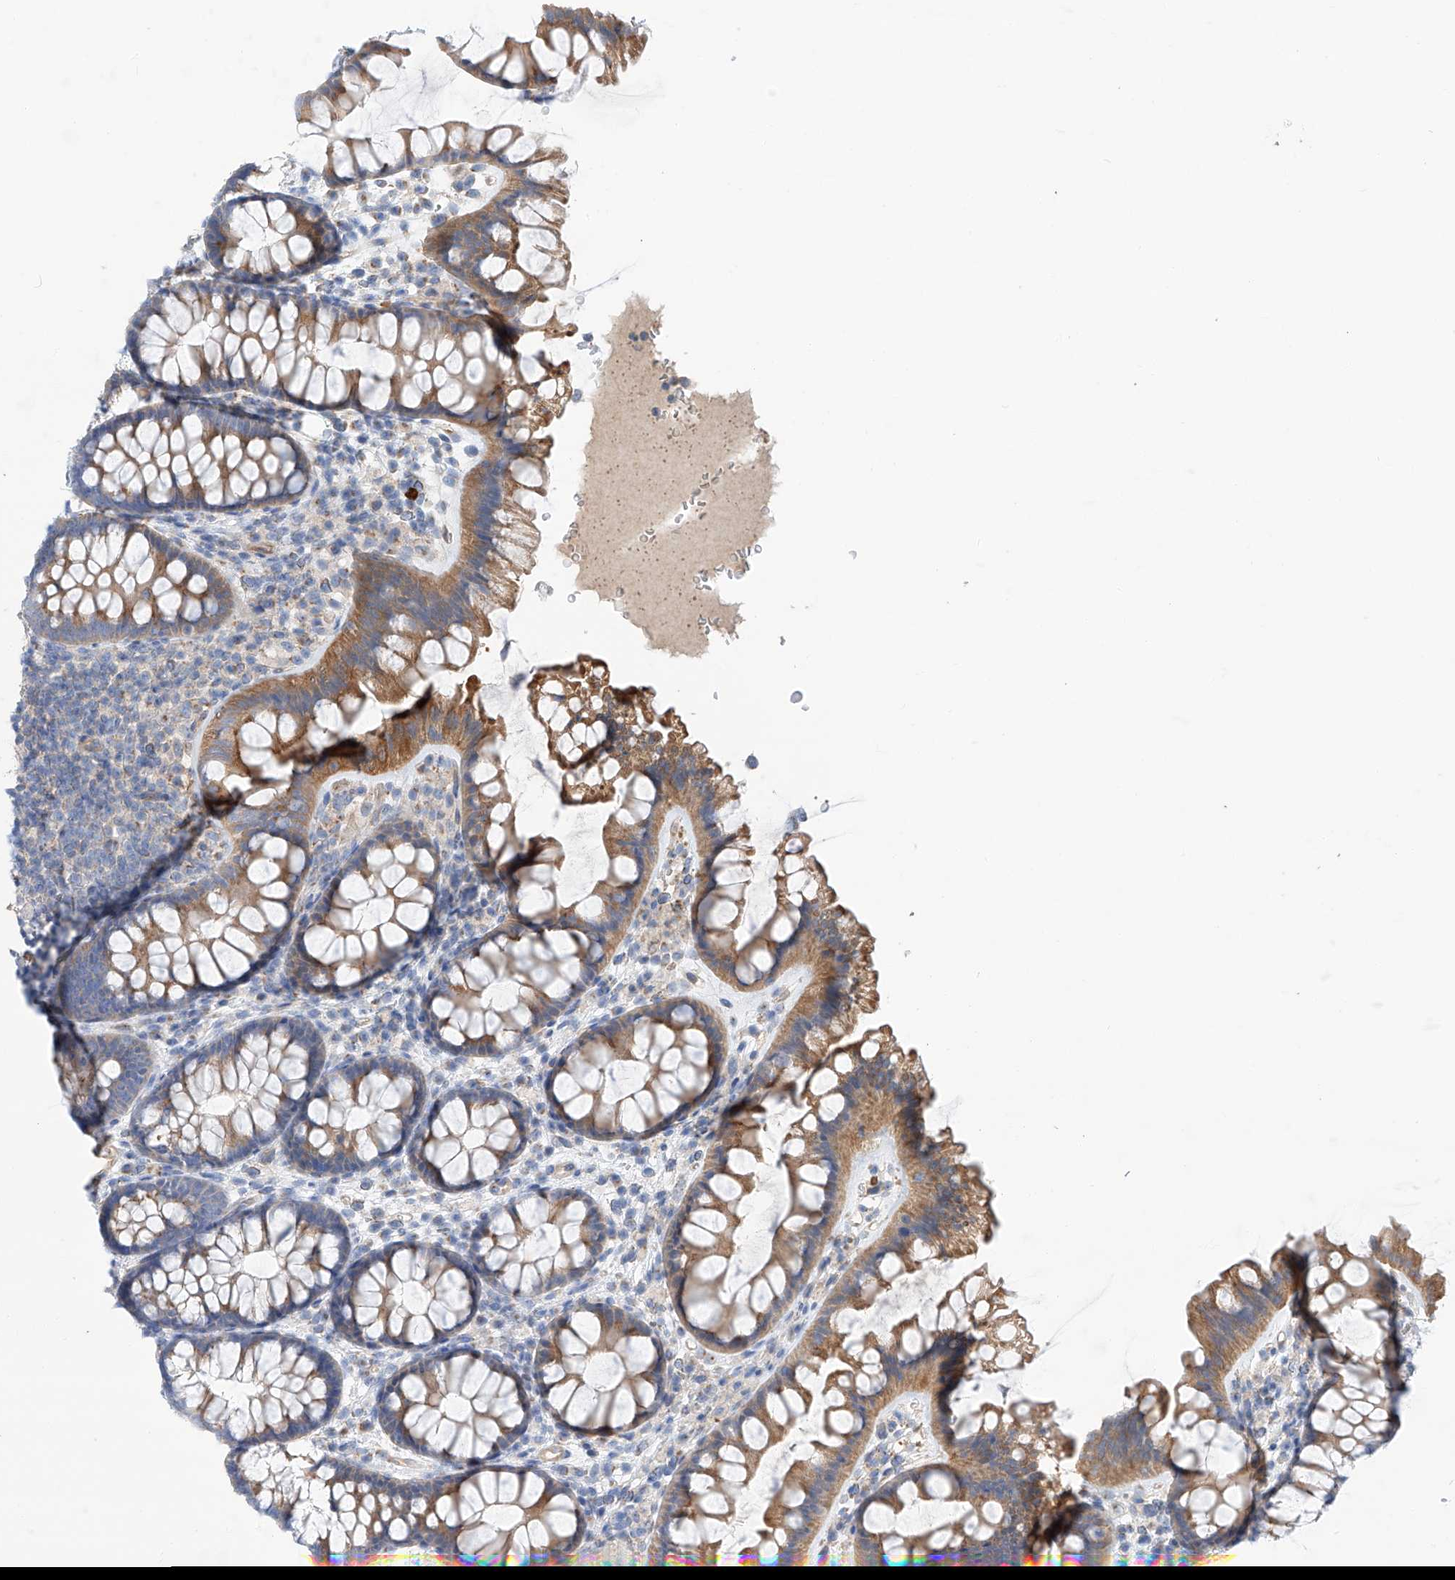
{"staining": {"intensity": "moderate", "quantity": "25%-75%", "location": "cytoplasmic/membranous"}, "tissue": "colon", "cell_type": "Endothelial cells", "image_type": "normal", "snomed": [{"axis": "morphology", "description": "Normal tissue, NOS"}, {"axis": "topography", "description": "Colon"}], "caption": "Colon stained with DAB (3,3'-diaminobenzidine) immunohistochemistry reveals medium levels of moderate cytoplasmic/membranous staining in approximately 25%-75% of endothelial cells. Using DAB (brown) and hematoxylin (blue) stains, captured at high magnification using brightfield microscopy.", "gene": "SLC22A7", "patient": {"sex": "female", "age": 62}}